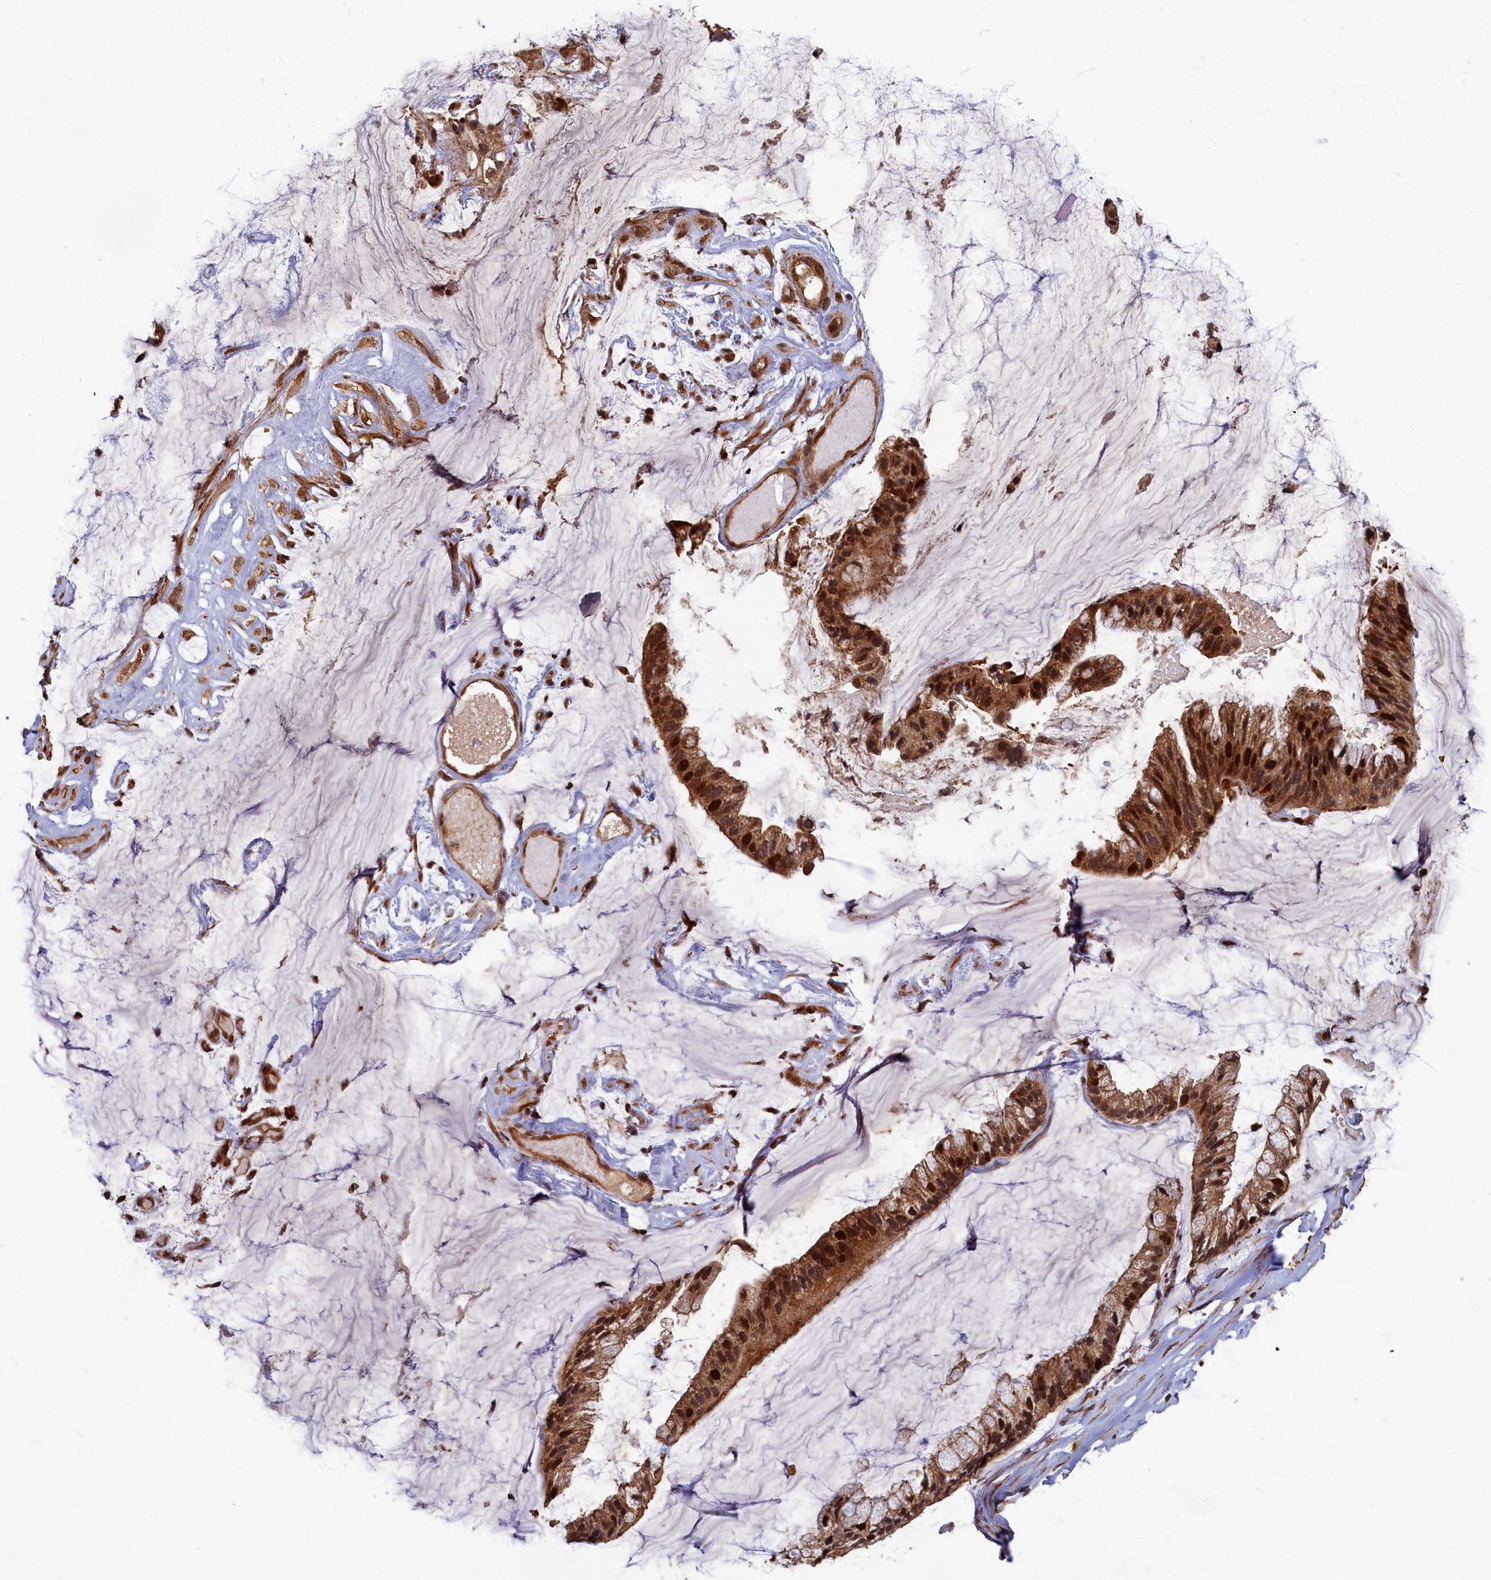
{"staining": {"intensity": "strong", "quantity": ">75%", "location": "cytoplasmic/membranous,nuclear"}, "tissue": "ovarian cancer", "cell_type": "Tumor cells", "image_type": "cancer", "snomed": [{"axis": "morphology", "description": "Cystadenocarcinoma, mucinous, NOS"}, {"axis": "topography", "description": "Ovary"}], "caption": "Immunohistochemical staining of ovarian mucinous cystadenocarcinoma exhibits high levels of strong cytoplasmic/membranous and nuclear staining in approximately >75% of tumor cells.", "gene": "BRCA1", "patient": {"sex": "female", "age": 39}}